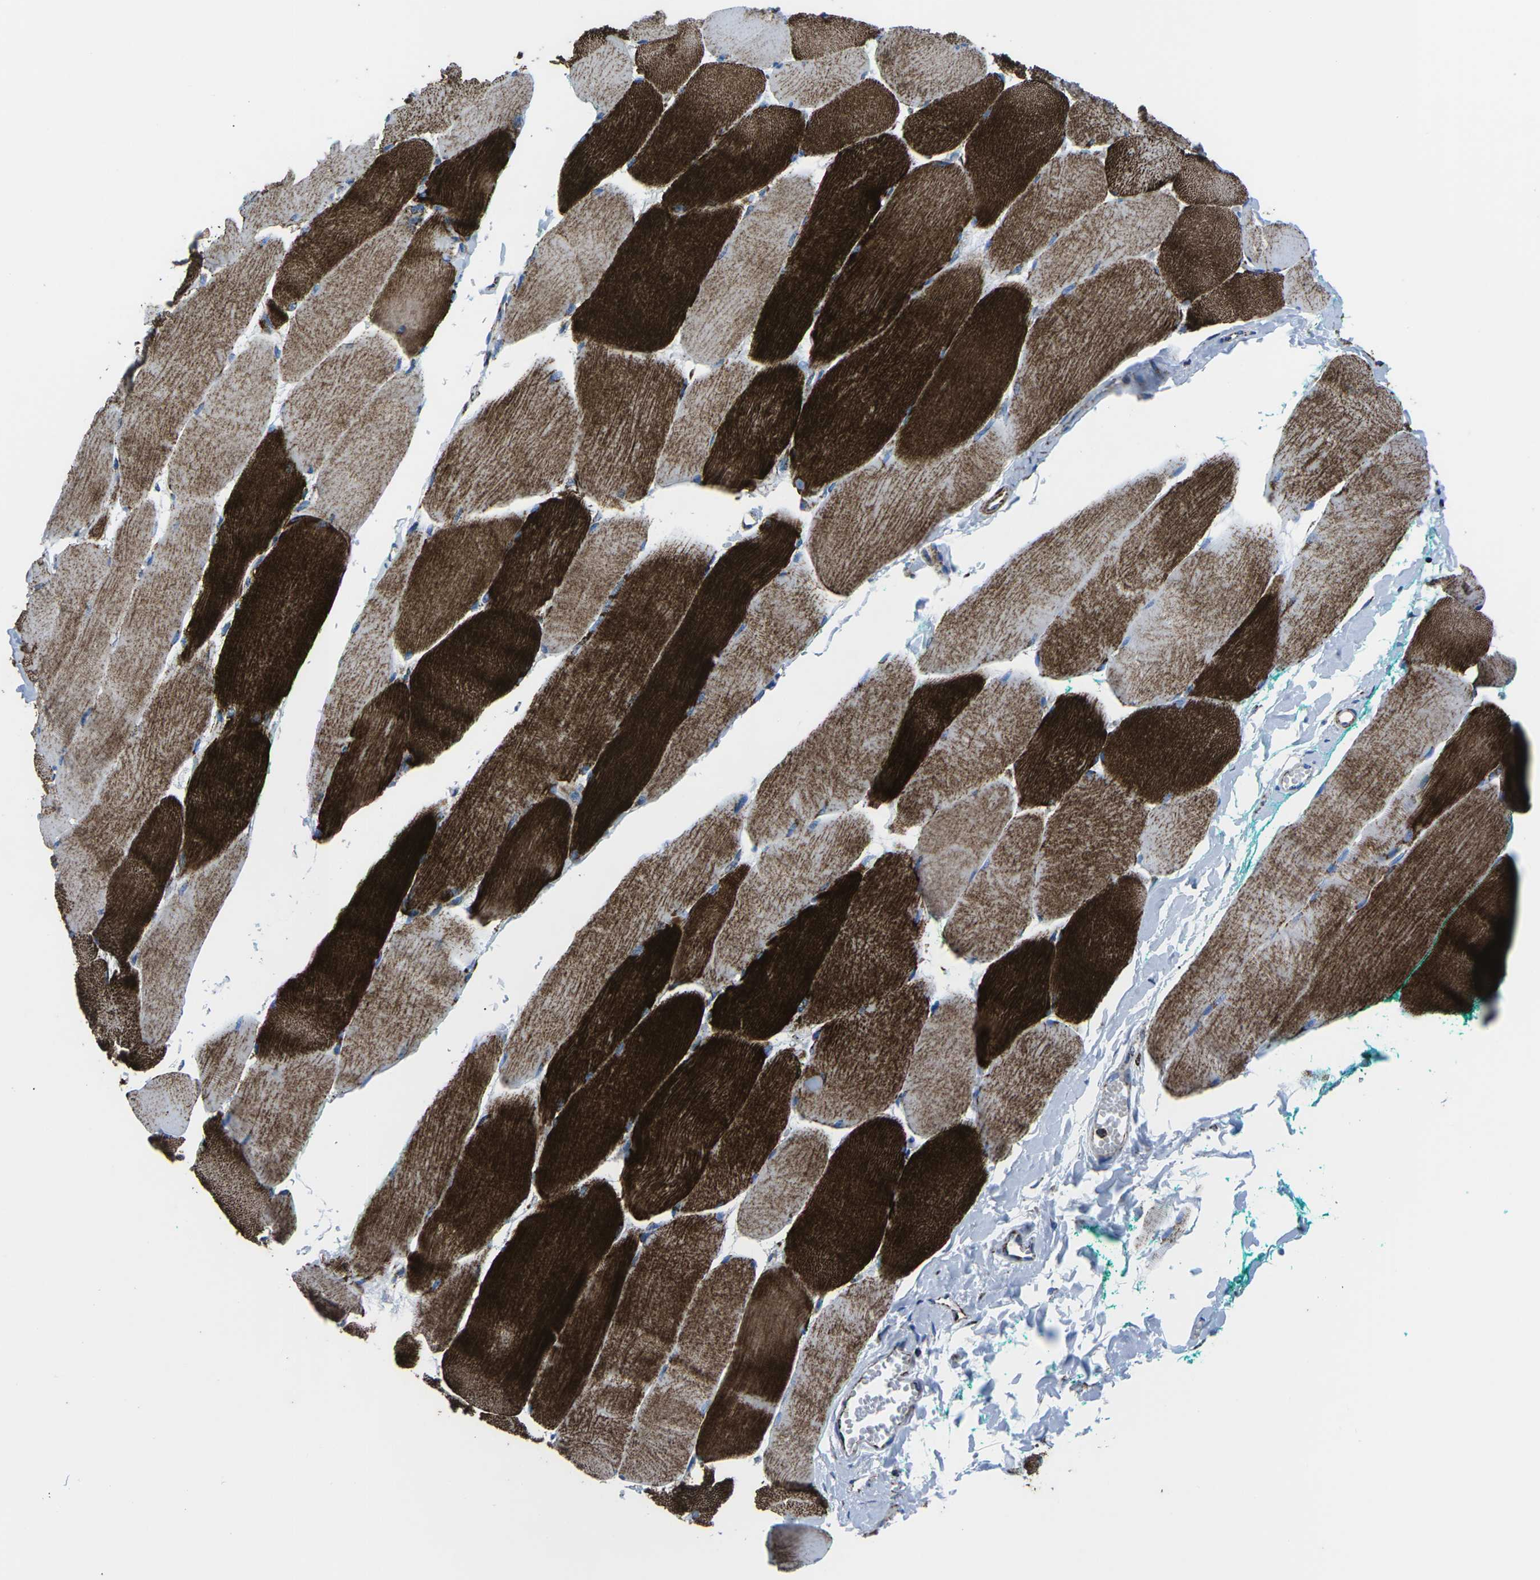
{"staining": {"intensity": "strong", "quantity": ">75%", "location": "cytoplasmic/membranous"}, "tissue": "skeletal muscle", "cell_type": "Myocytes", "image_type": "normal", "snomed": [{"axis": "morphology", "description": "Normal tissue, NOS"}, {"axis": "morphology", "description": "Squamous cell carcinoma, NOS"}, {"axis": "topography", "description": "Skeletal muscle"}], "caption": "This image demonstrates immunohistochemistry staining of unremarkable human skeletal muscle, with high strong cytoplasmic/membranous positivity in about >75% of myocytes.", "gene": "MT", "patient": {"sex": "male", "age": 51}}